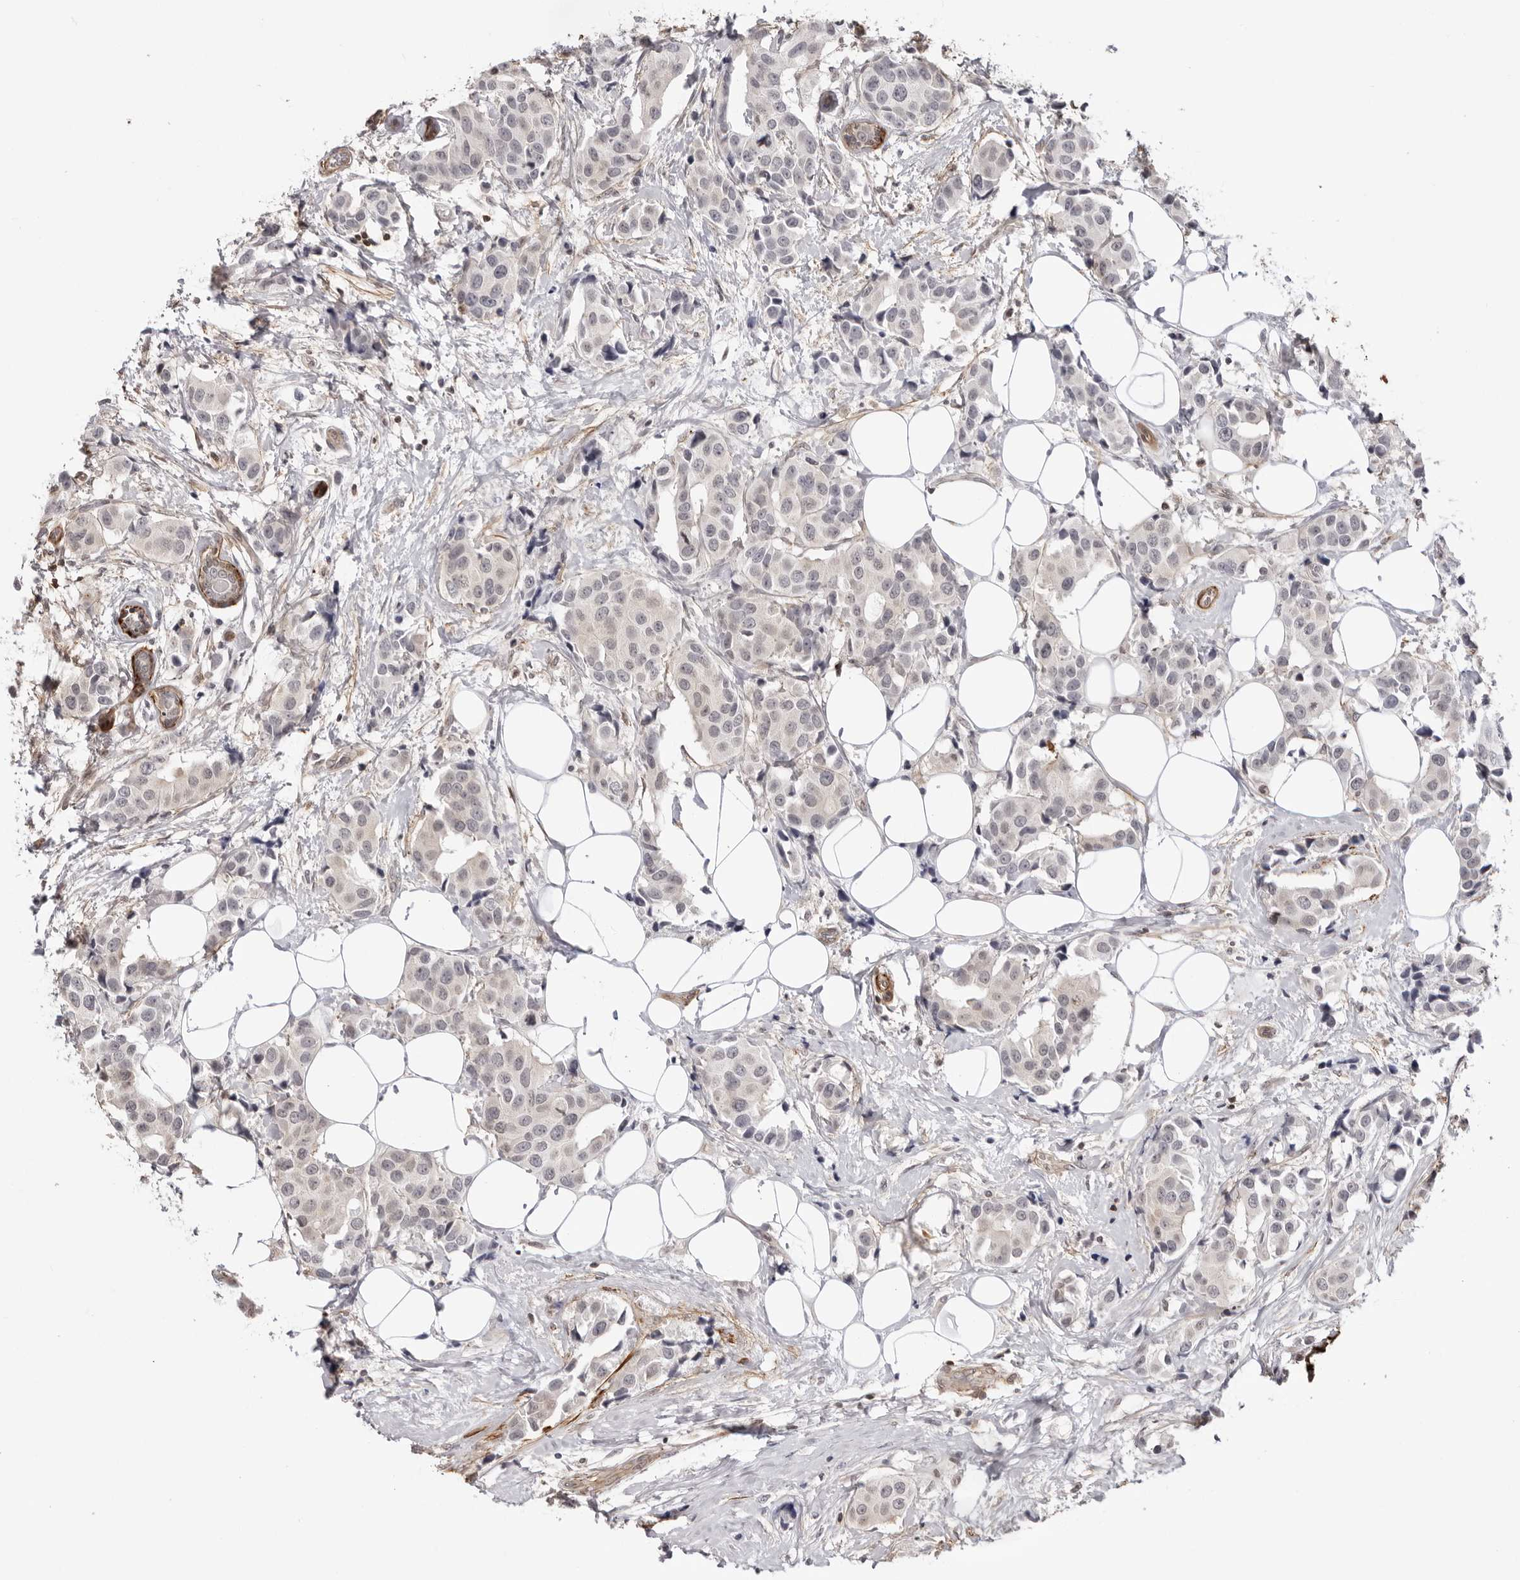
{"staining": {"intensity": "negative", "quantity": "none", "location": "none"}, "tissue": "breast cancer", "cell_type": "Tumor cells", "image_type": "cancer", "snomed": [{"axis": "morphology", "description": "Normal tissue, NOS"}, {"axis": "morphology", "description": "Duct carcinoma"}, {"axis": "topography", "description": "Breast"}], "caption": "DAB immunohistochemical staining of human breast intraductal carcinoma shows no significant expression in tumor cells.", "gene": "UNK", "patient": {"sex": "female", "age": 39}}